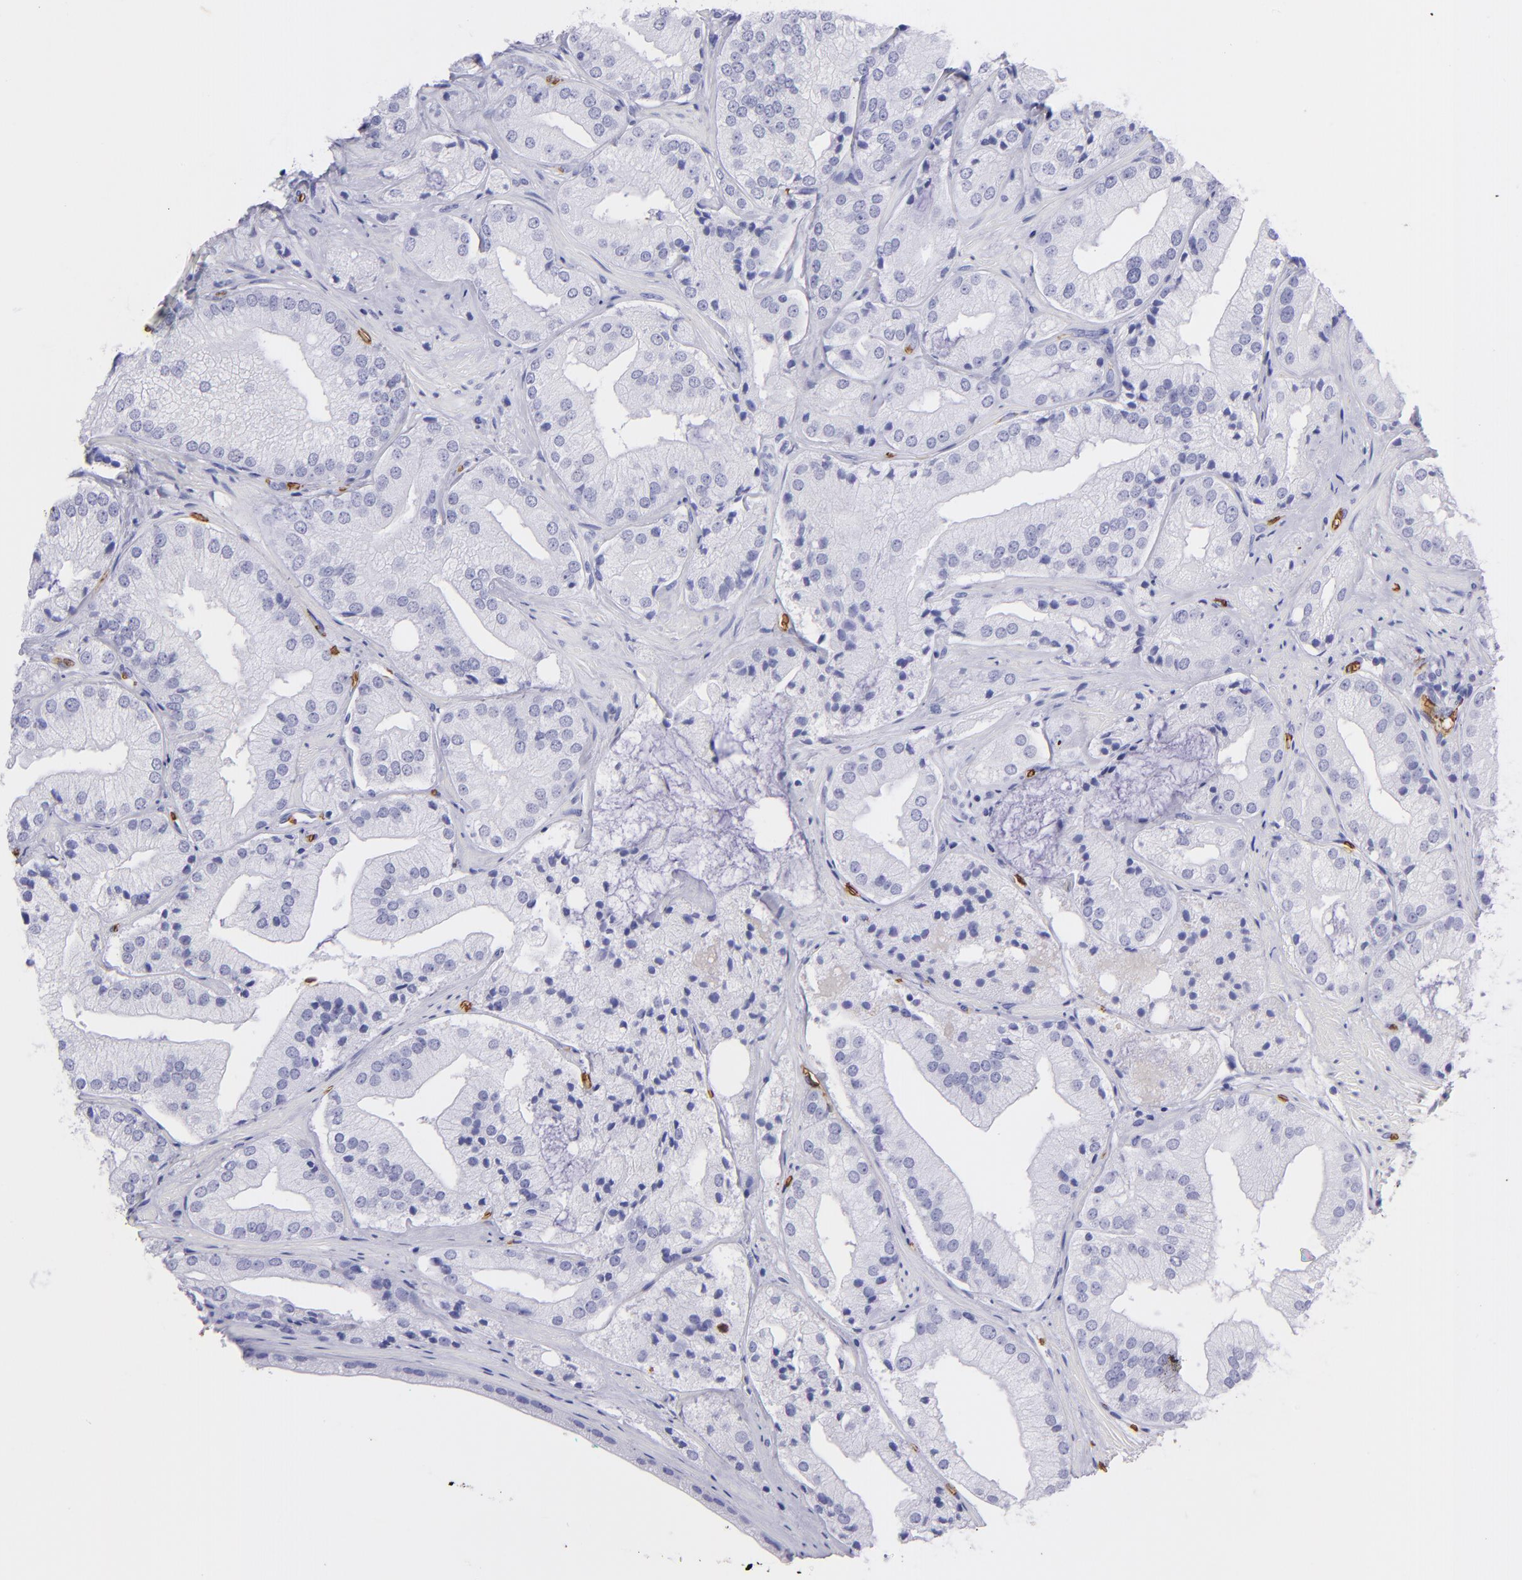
{"staining": {"intensity": "negative", "quantity": "none", "location": "none"}, "tissue": "prostate cancer", "cell_type": "Tumor cells", "image_type": "cancer", "snomed": [{"axis": "morphology", "description": "Adenocarcinoma, Low grade"}, {"axis": "topography", "description": "Prostate"}], "caption": "Immunohistochemical staining of human prostate cancer (low-grade adenocarcinoma) shows no significant positivity in tumor cells.", "gene": "GYPA", "patient": {"sex": "male", "age": 60}}